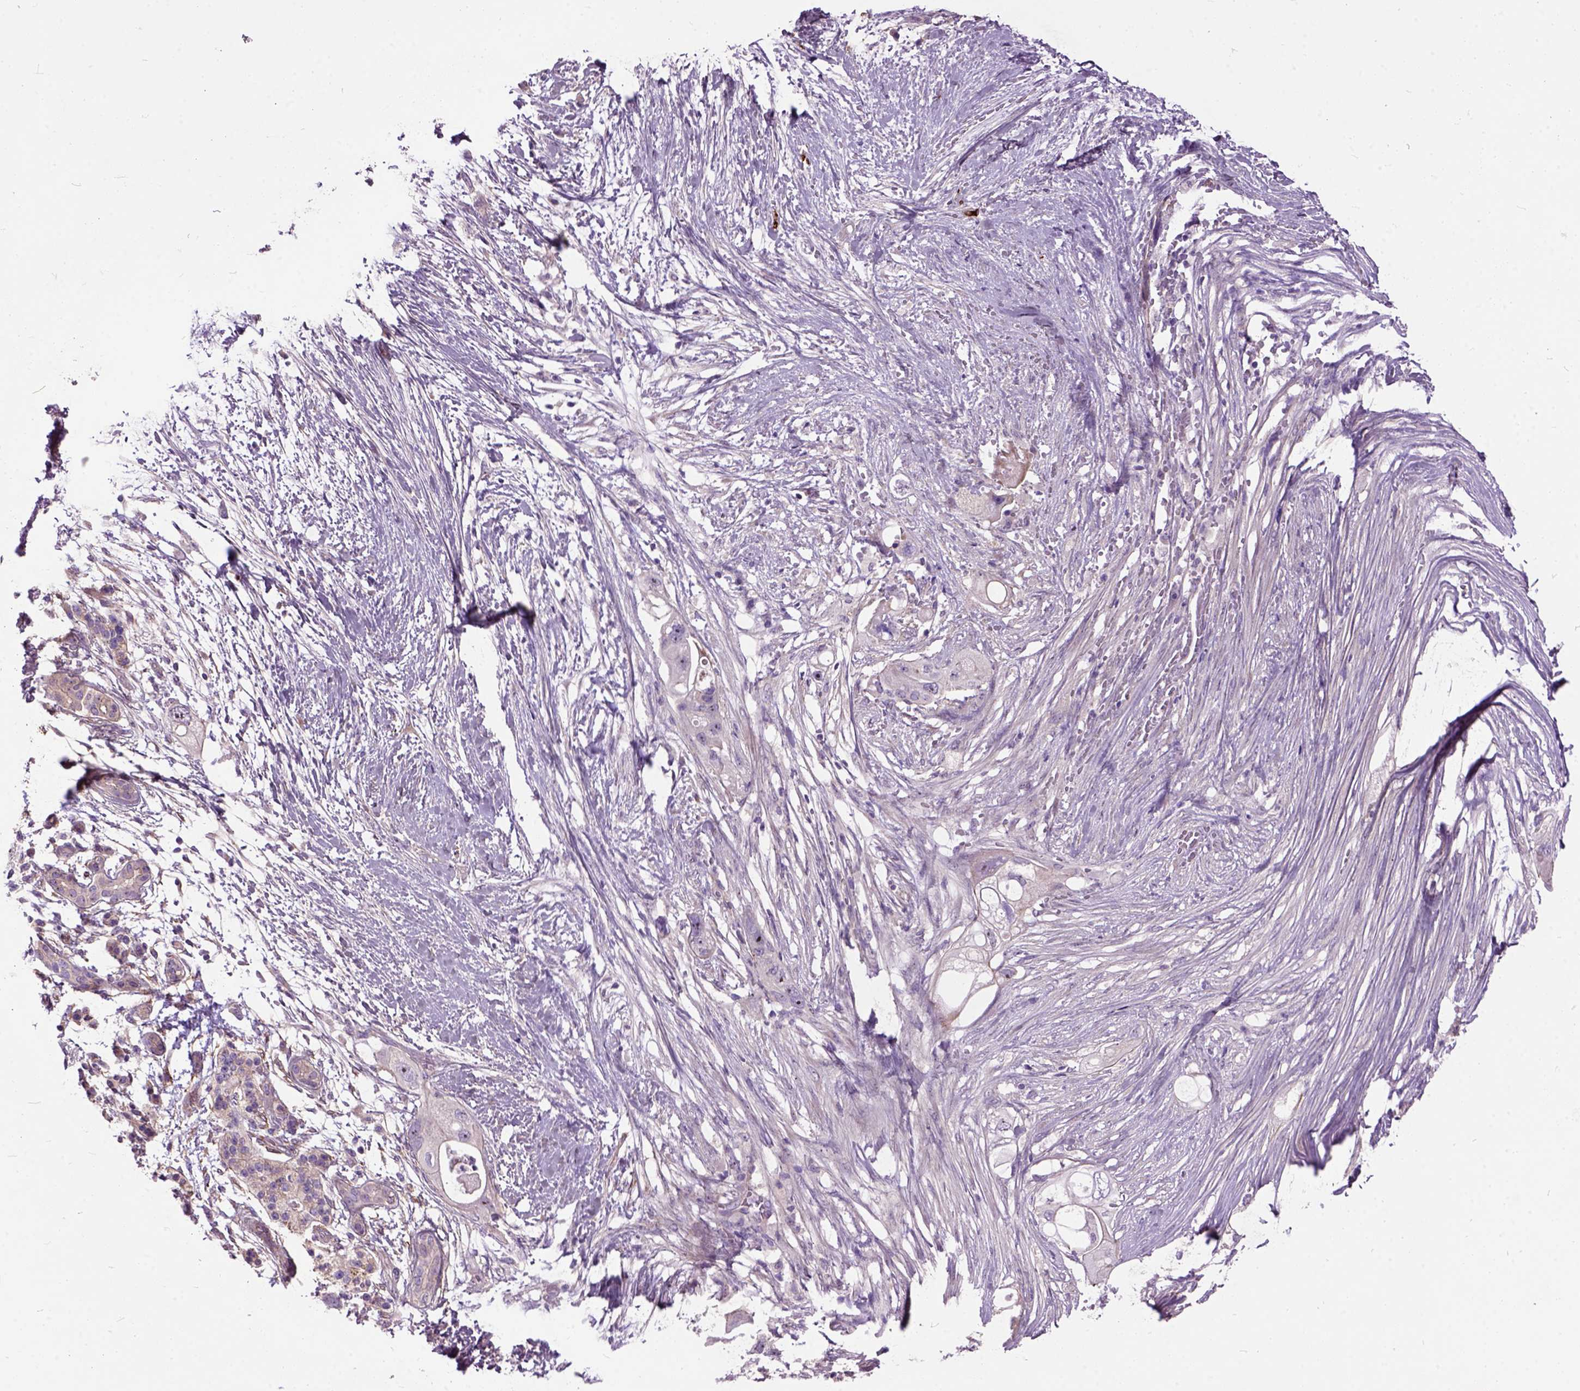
{"staining": {"intensity": "negative", "quantity": "none", "location": "none"}, "tissue": "pancreatic cancer", "cell_type": "Tumor cells", "image_type": "cancer", "snomed": [{"axis": "morphology", "description": "Adenocarcinoma, NOS"}, {"axis": "topography", "description": "Pancreas"}], "caption": "A high-resolution micrograph shows immunohistochemistry staining of pancreatic cancer, which exhibits no significant expression in tumor cells. The staining was performed using DAB to visualize the protein expression in brown, while the nuclei were stained in blue with hematoxylin (Magnification: 20x).", "gene": "MAPT", "patient": {"sex": "female", "age": 72}}